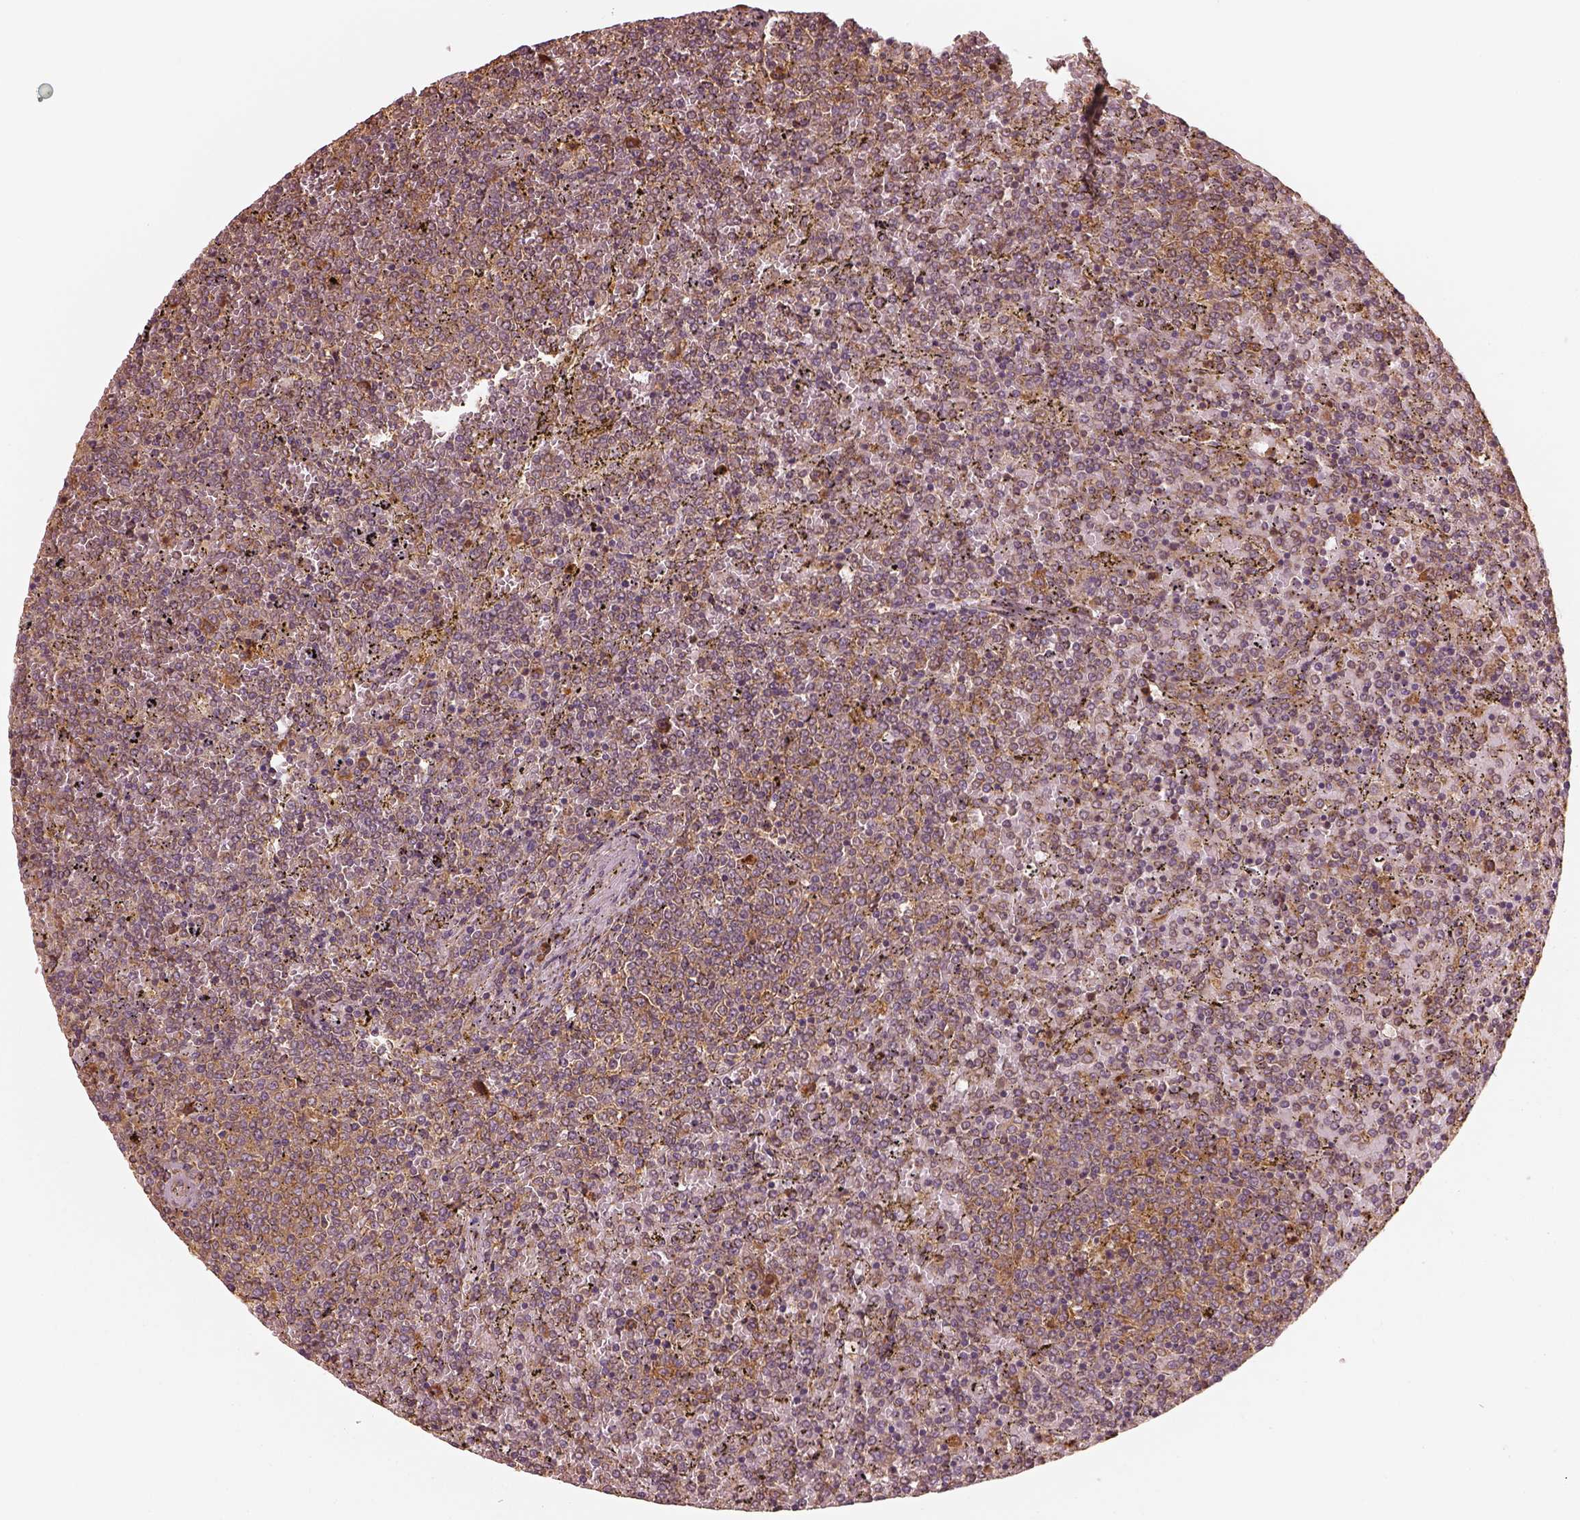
{"staining": {"intensity": "moderate", "quantity": "25%-75%", "location": "cytoplasmic/membranous"}, "tissue": "lymphoma", "cell_type": "Tumor cells", "image_type": "cancer", "snomed": [{"axis": "morphology", "description": "Malignant lymphoma, non-Hodgkin's type, Low grade"}, {"axis": "topography", "description": "Spleen"}], "caption": "This photomicrograph shows IHC staining of lymphoma, with medium moderate cytoplasmic/membranous expression in approximately 25%-75% of tumor cells.", "gene": "RPS5", "patient": {"sex": "female", "age": 77}}